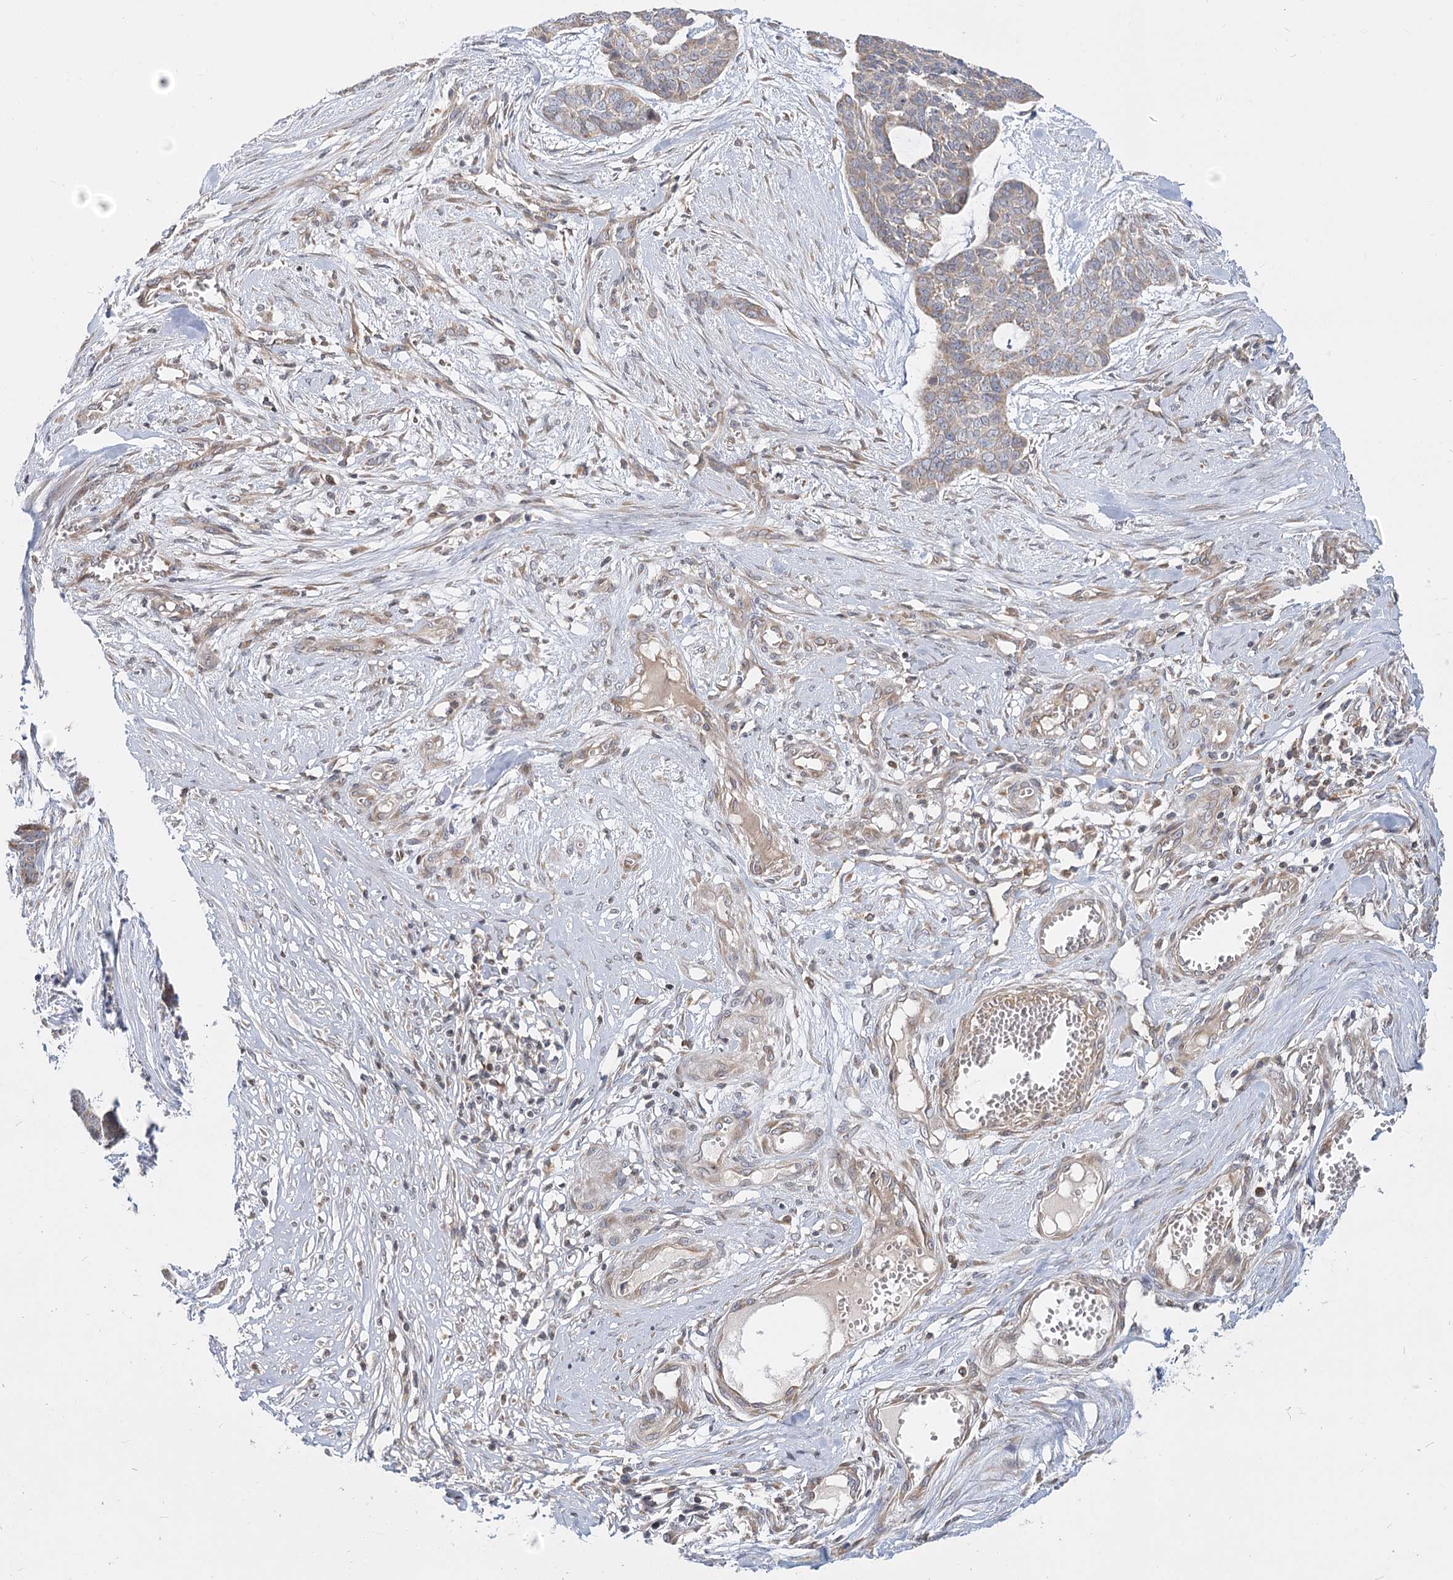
{"staining": {"intensity": "weak", "quantity": "25%-75%", "location": "cytoplasmic/membranous"}, "tissue": "skin cancer", "cell_type": "Tumor cells", "image_type": "cancer", "snomed": [{"axis": "morphology", "description": "Basal cell carcinoma"}, {"axis": "topography", "description": "Skin"}], "caption": "Weak cytoplasmic/membranous expression is present in approximately 25%-75% of tumor cells in skin cancer.", "gene": "MTMR3", "patient": {"sex": "female", "age": 64}}